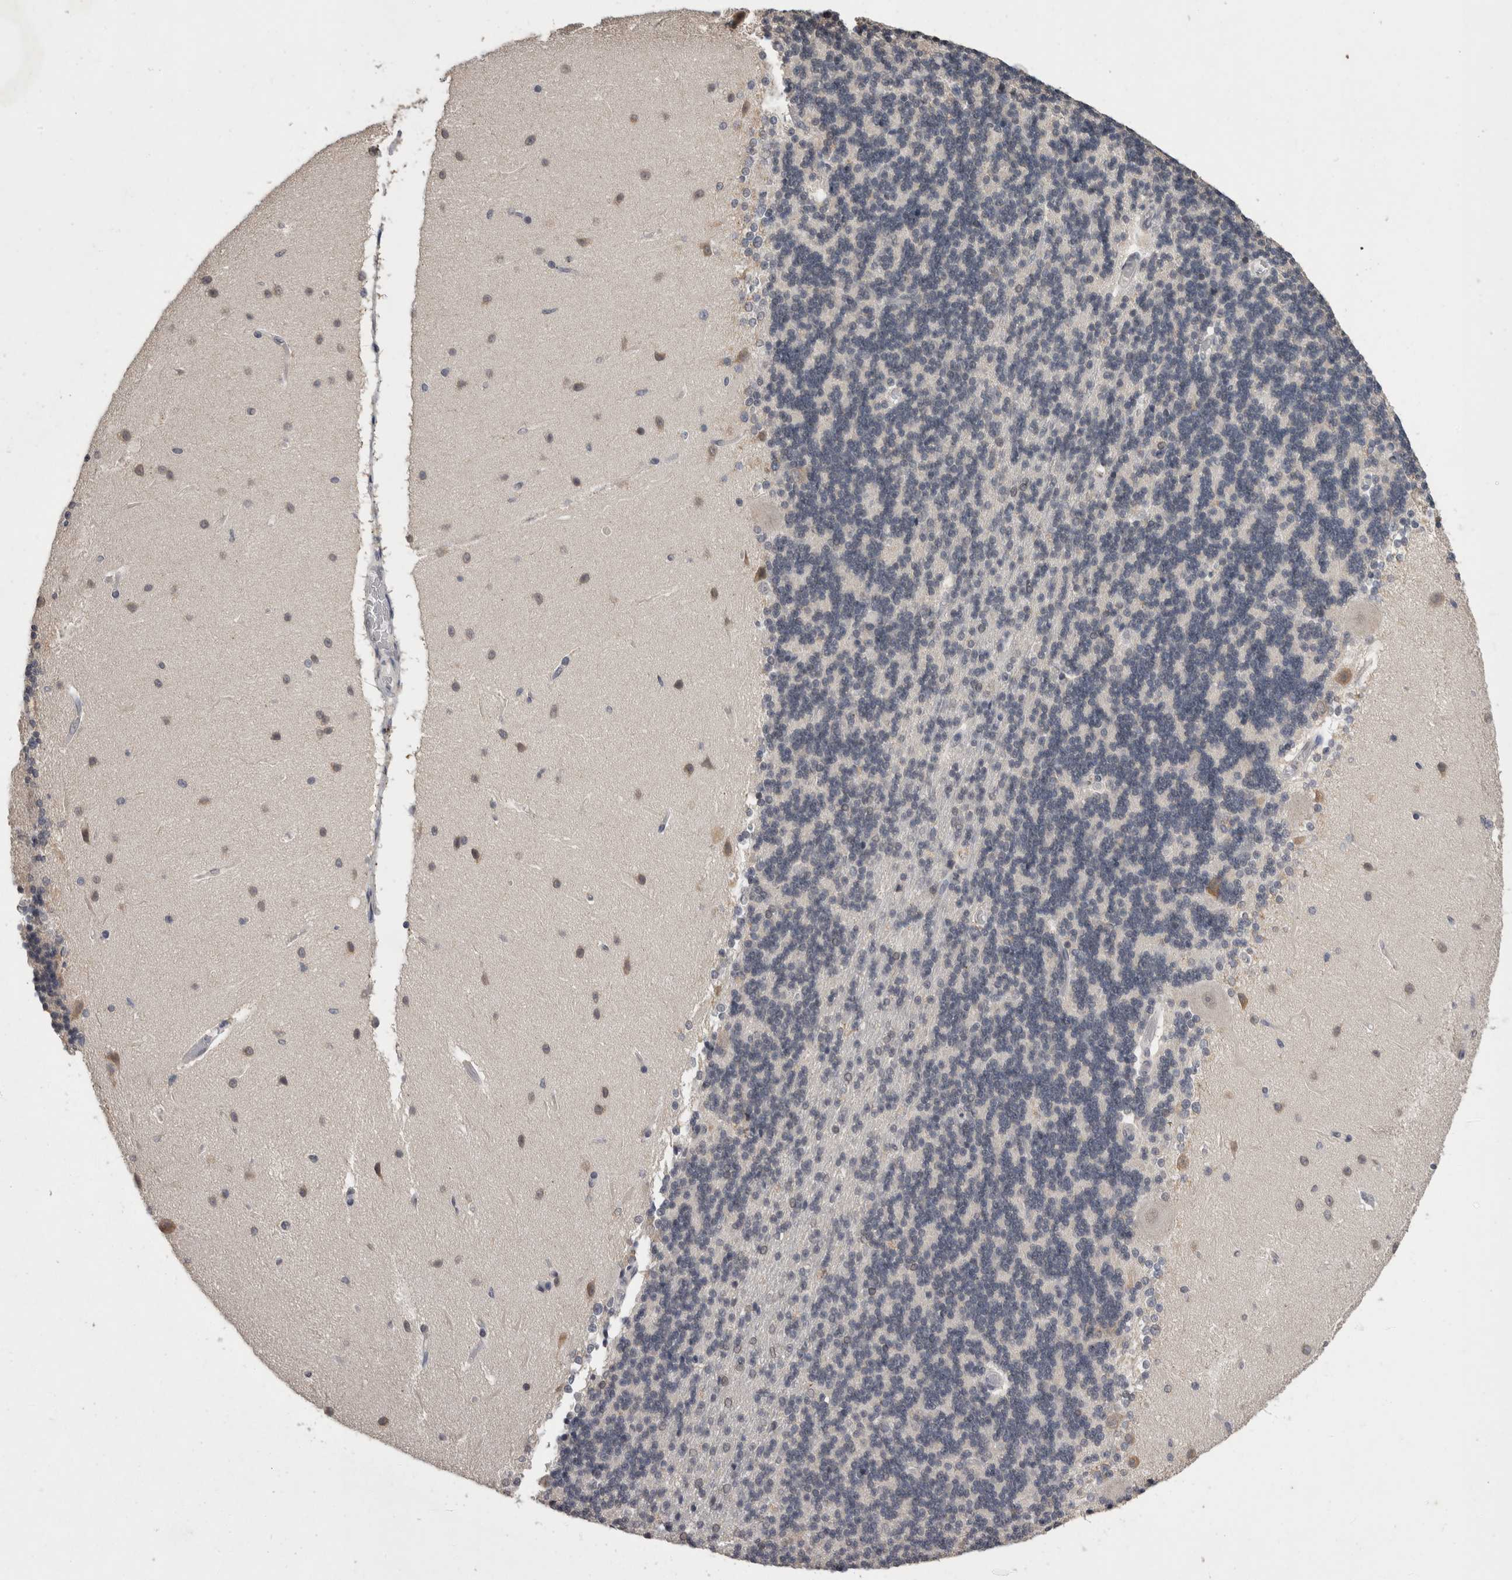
{"staining": {"intensity": "negative", "quantity": "none", "location": "none"}, "tissue": "cerebellum", "cell_type": "Cells in granular layer", "image_type": "normal", "snomed": [{"axis": "morphology", "description": "Normal tissue, NOS"}, {"axis": "topography", "description": "Cerebellum"}], "caption": "An image of human cerebellum is negative for staining in cells in granular layer. (DAB immunohistochemistry (IHC) visualized using brightfield microscopy, high magnification).", "gene": "FHOD3", "patient": {"sex": "female", "age": 54}}